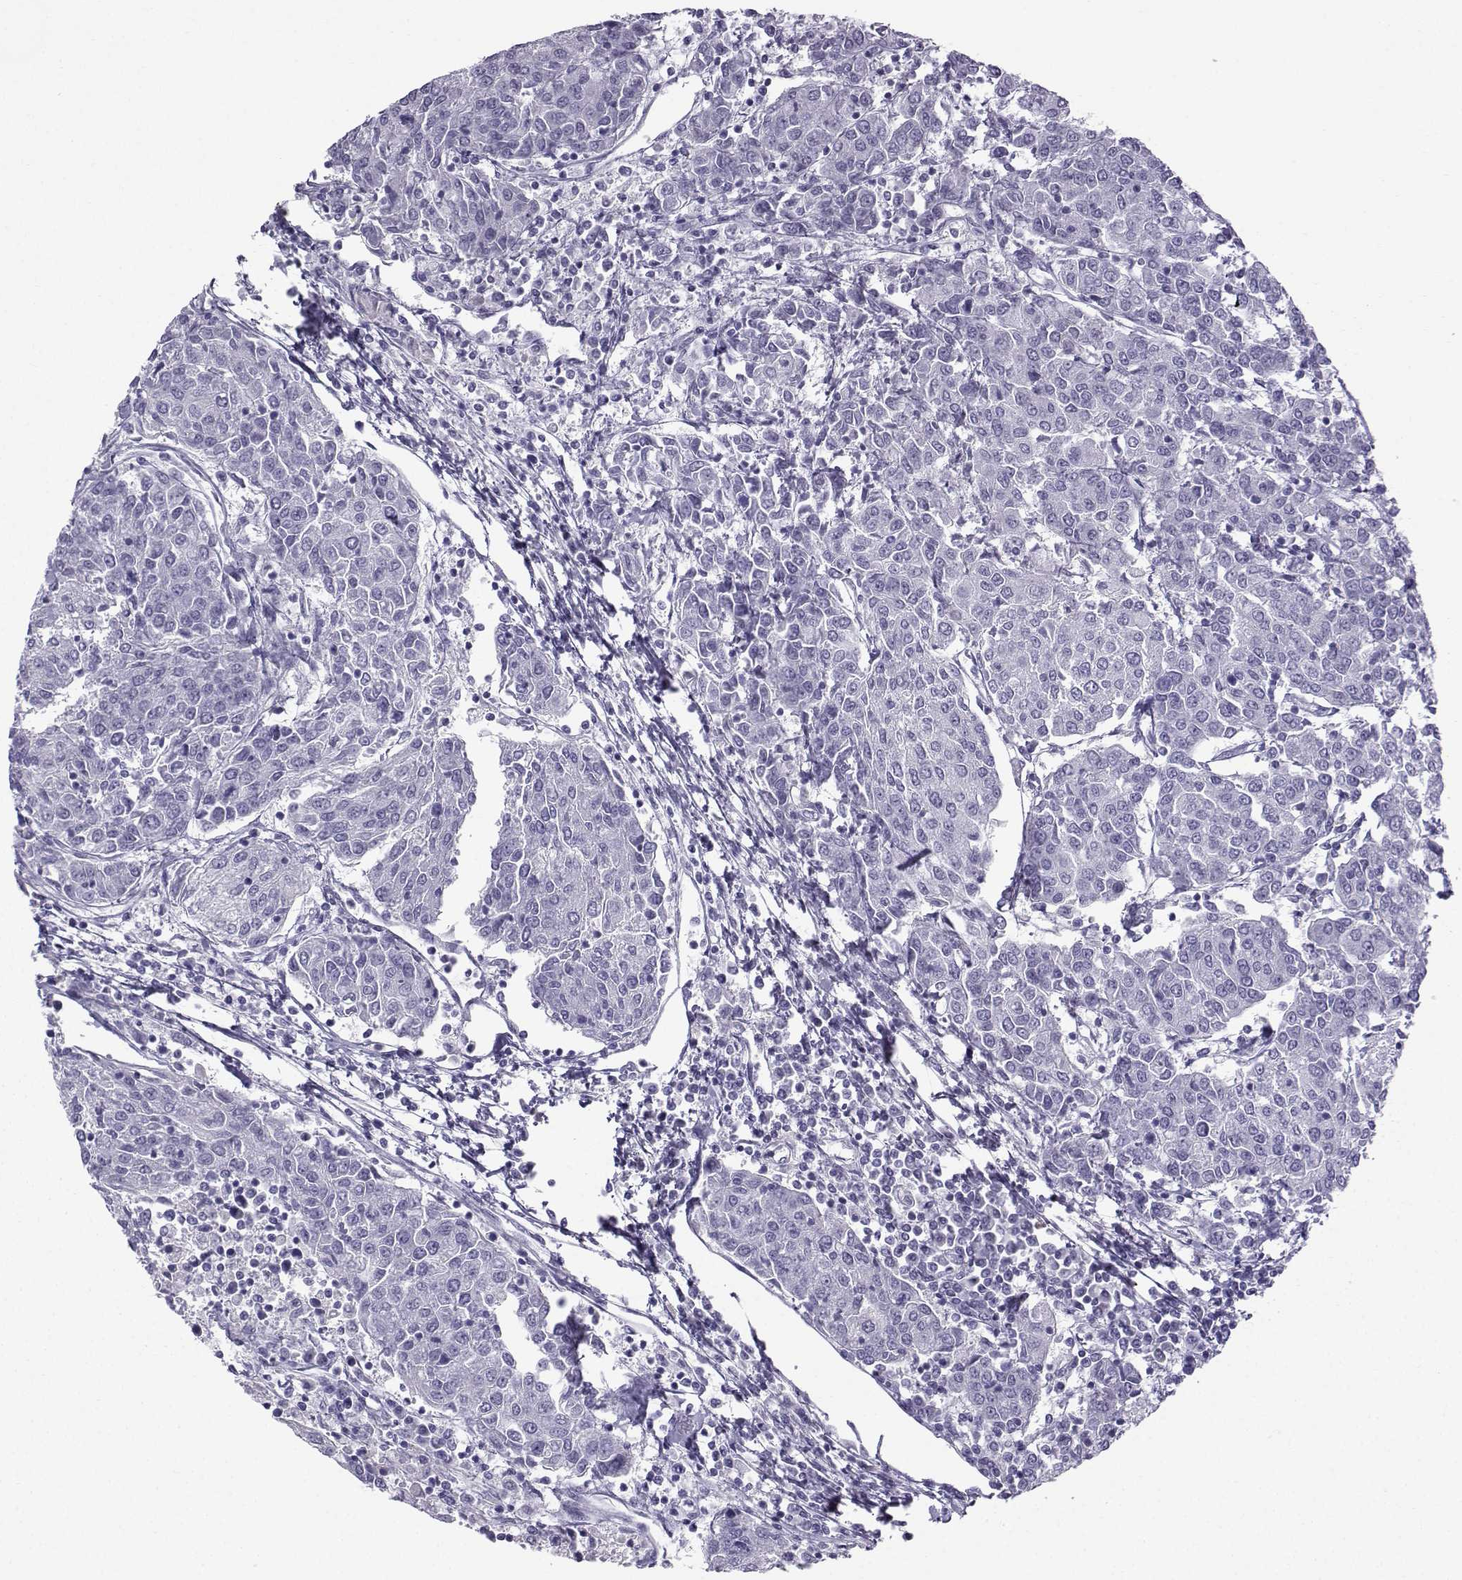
{"staining": {"intensity": "negative", "quantity": "none", "location": "none"}, "tissue": "urothelial cancer", "cell_type": "Tumor cells", "image_type": "cancer", "snomed": [{"axis": "morphology", "description": "Urothelial carcinoma, High grade"}, {"axis": "topography", "description": "Urinary bladder"}], "caption": "Image shows no significant protein expression in tumor cells of high-grade urothelial carcinoma.", "gene": "ZBTB8B", "patient": {"sex": "female", "age": 85}}